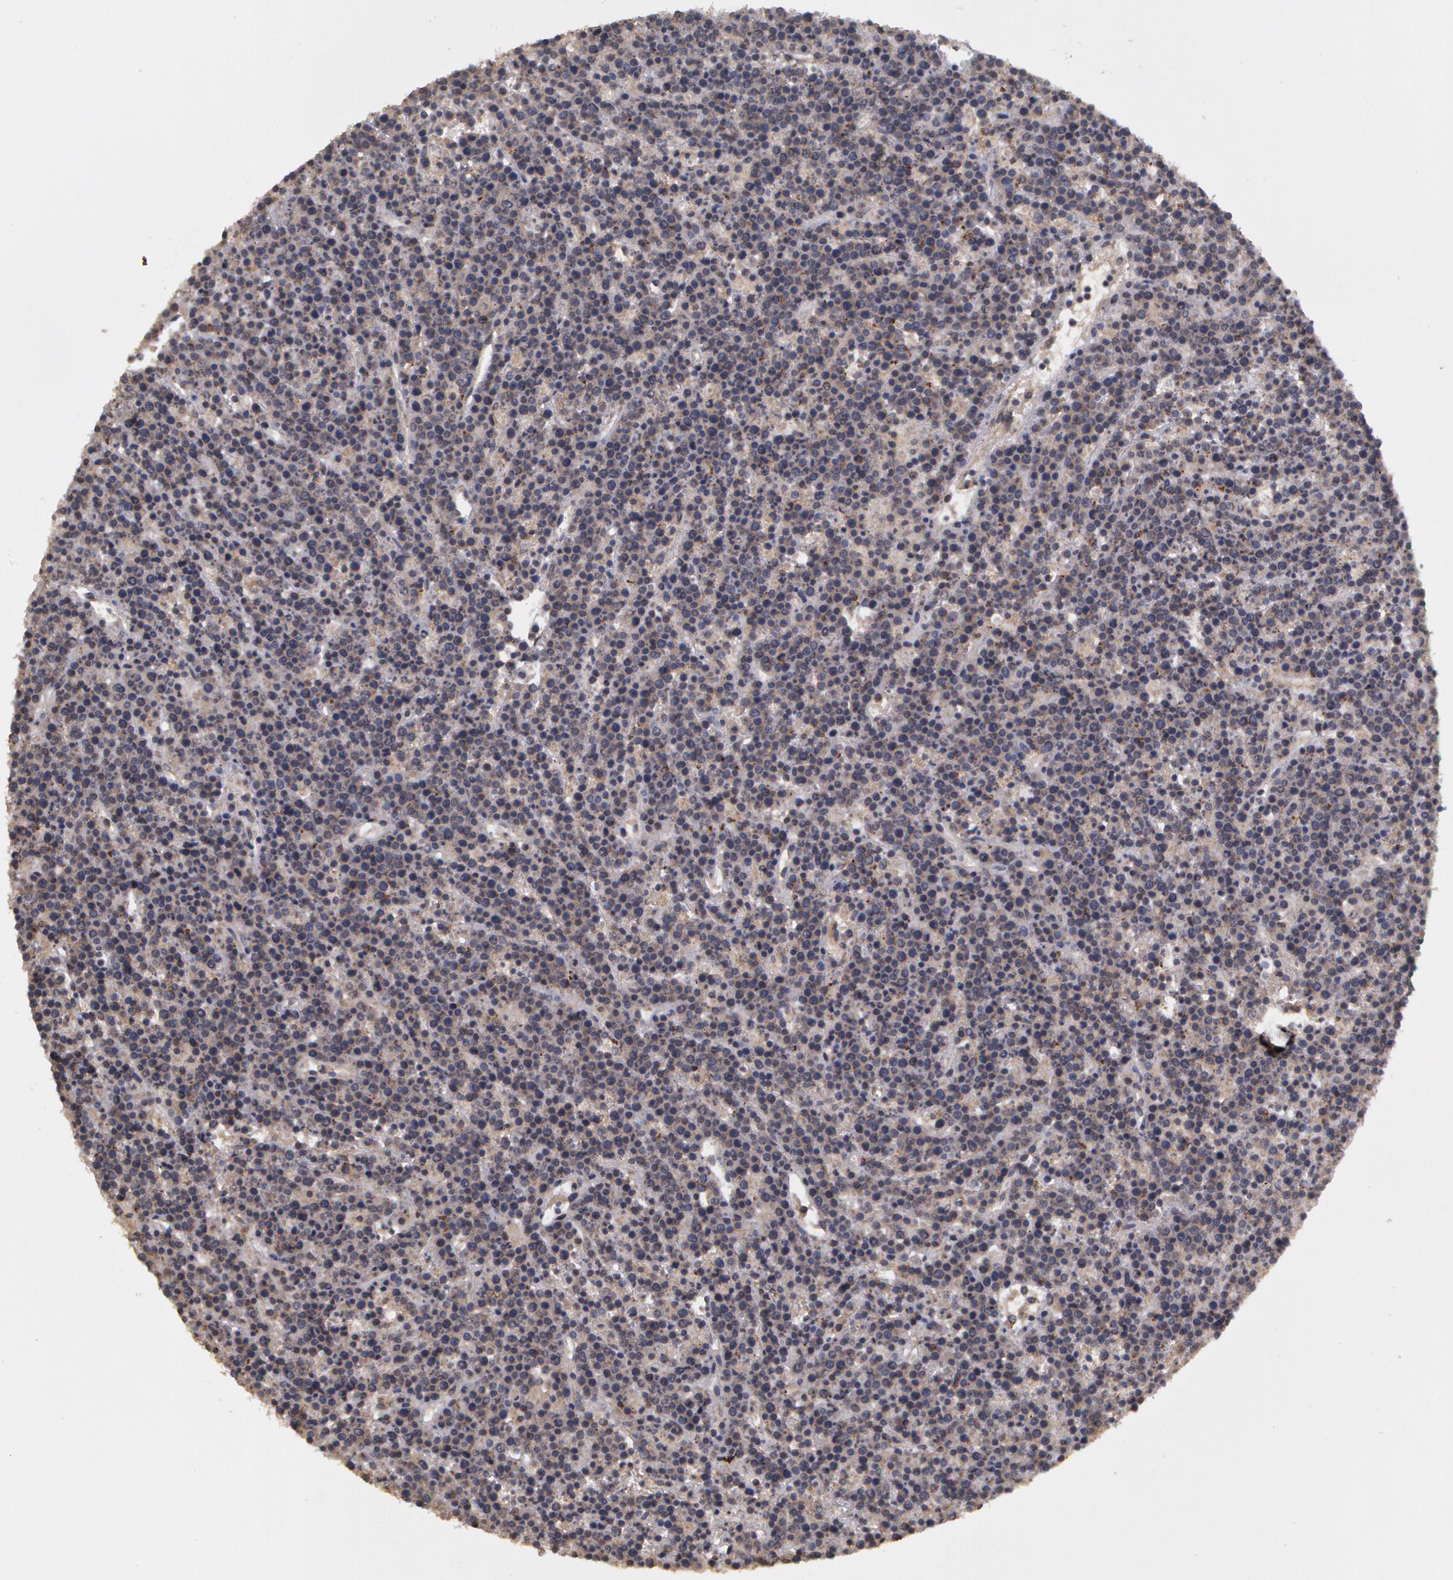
{"staining": {"intensity": "moderate", "quantity": ">75%", "location": "cytoplasmic/membranous,nuclear"}, "tissue": "lymphoma", "cell_type": "Tumor cells", "image_type": "cancer", "snomed": [{"axis": "morphology", "description": "Malignant lymphoma, non-Hodgkin's type, High grade"}, {"axis": "topography", "description": "Ovary"}], "caption": "The image demonstrates staining of lymphoma, revealing moderate cytoplasmic/membranous and nuclear protein expression (brown color) within tumor cells. Nuclei are stained in blue.", "gene": "GLIS1", "patient": {"sex": "female", "age": 56}}